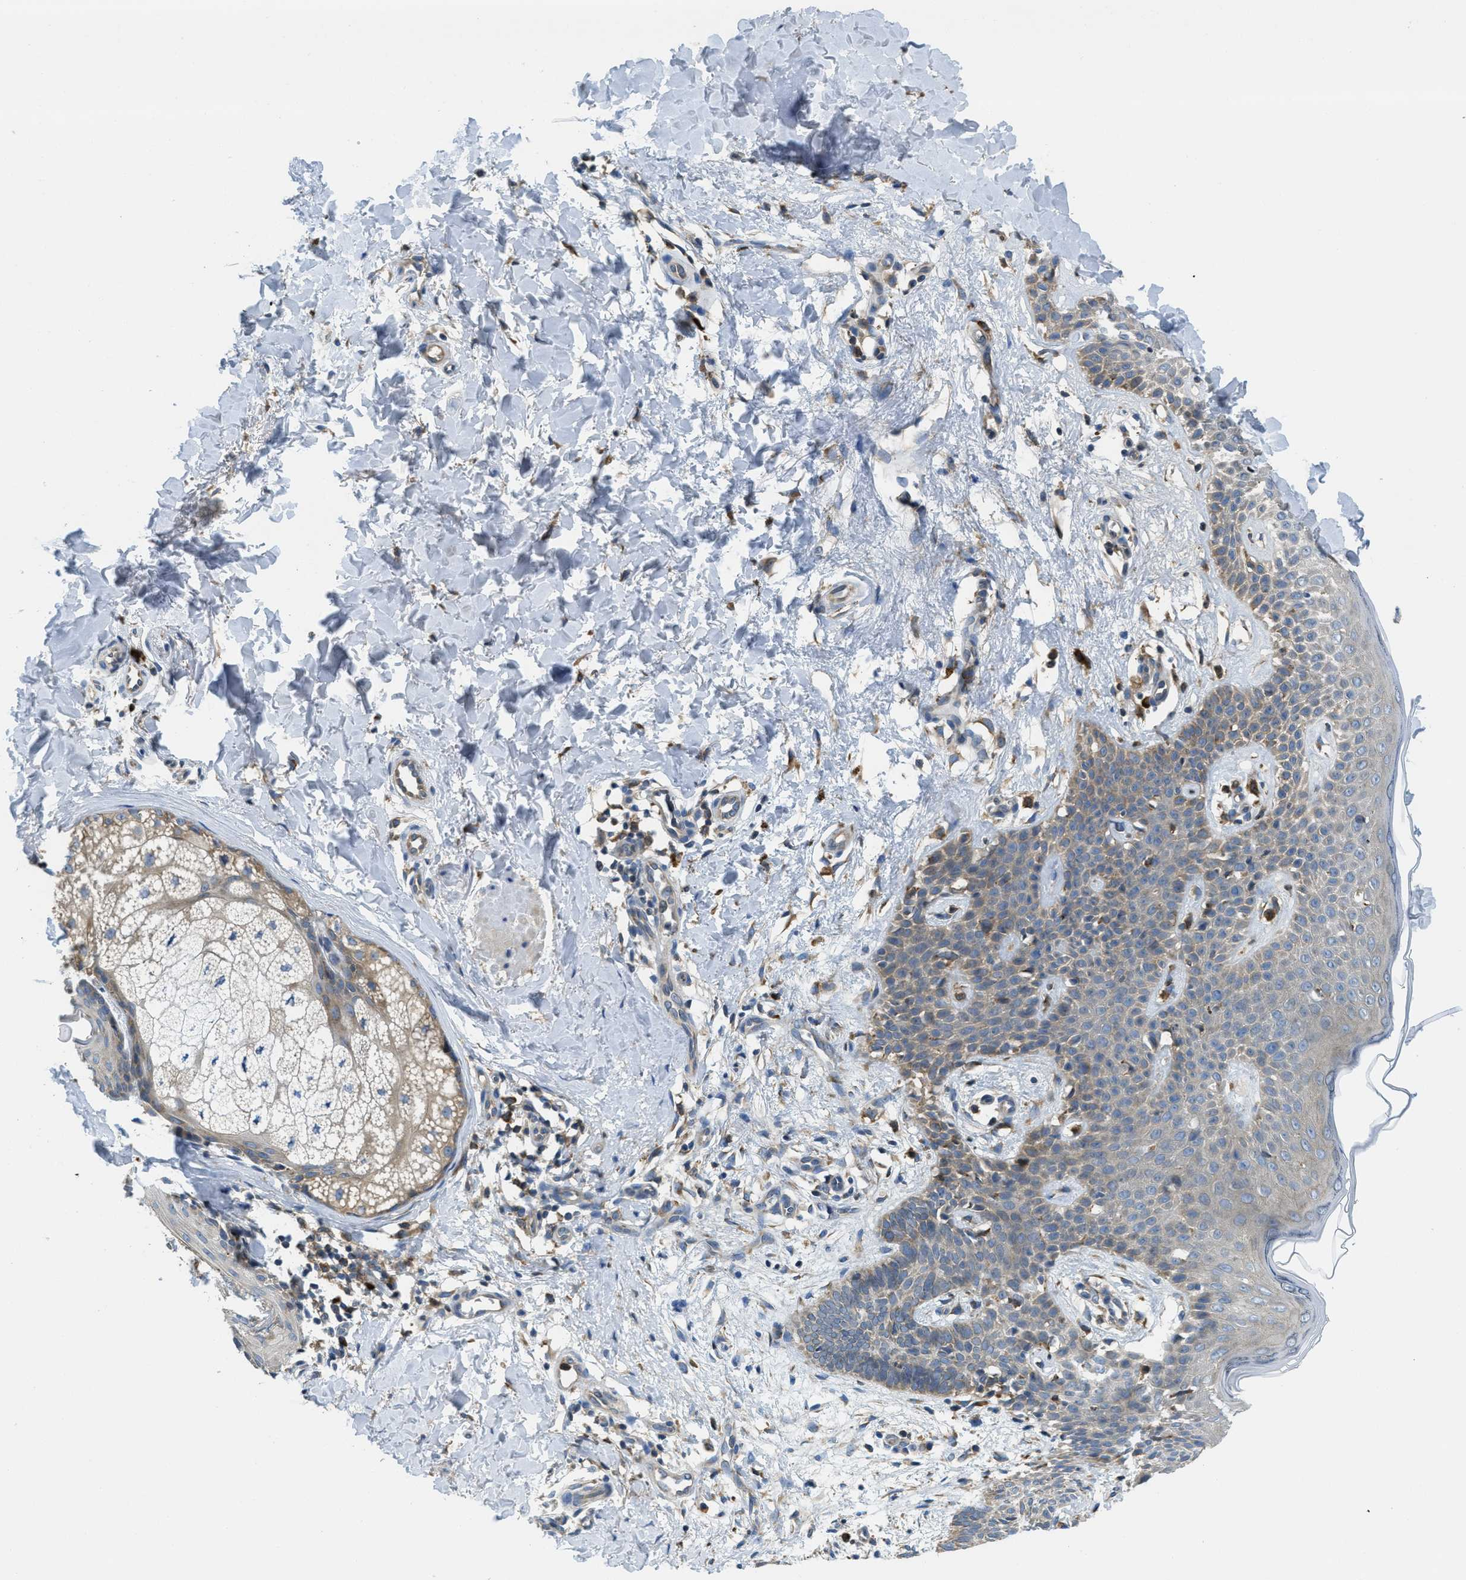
{"staining": {"intensity": "negative", "quantity": "none", "location": "none"}, "tissue": "skin cancer", "cell_type": "Tumor cells", "image_type": "cancer", "snomed": [{"axis": "morphology", "description": "Basal cell carcinoma"}, {"axis": "topography", "description": "Skin"}], "caption": "Immunohistochemical staining of human skin cancer shows no significant expression in tumor cells.", "gene": "SSR1", "patient": {"sex": "male", "age": 60}}